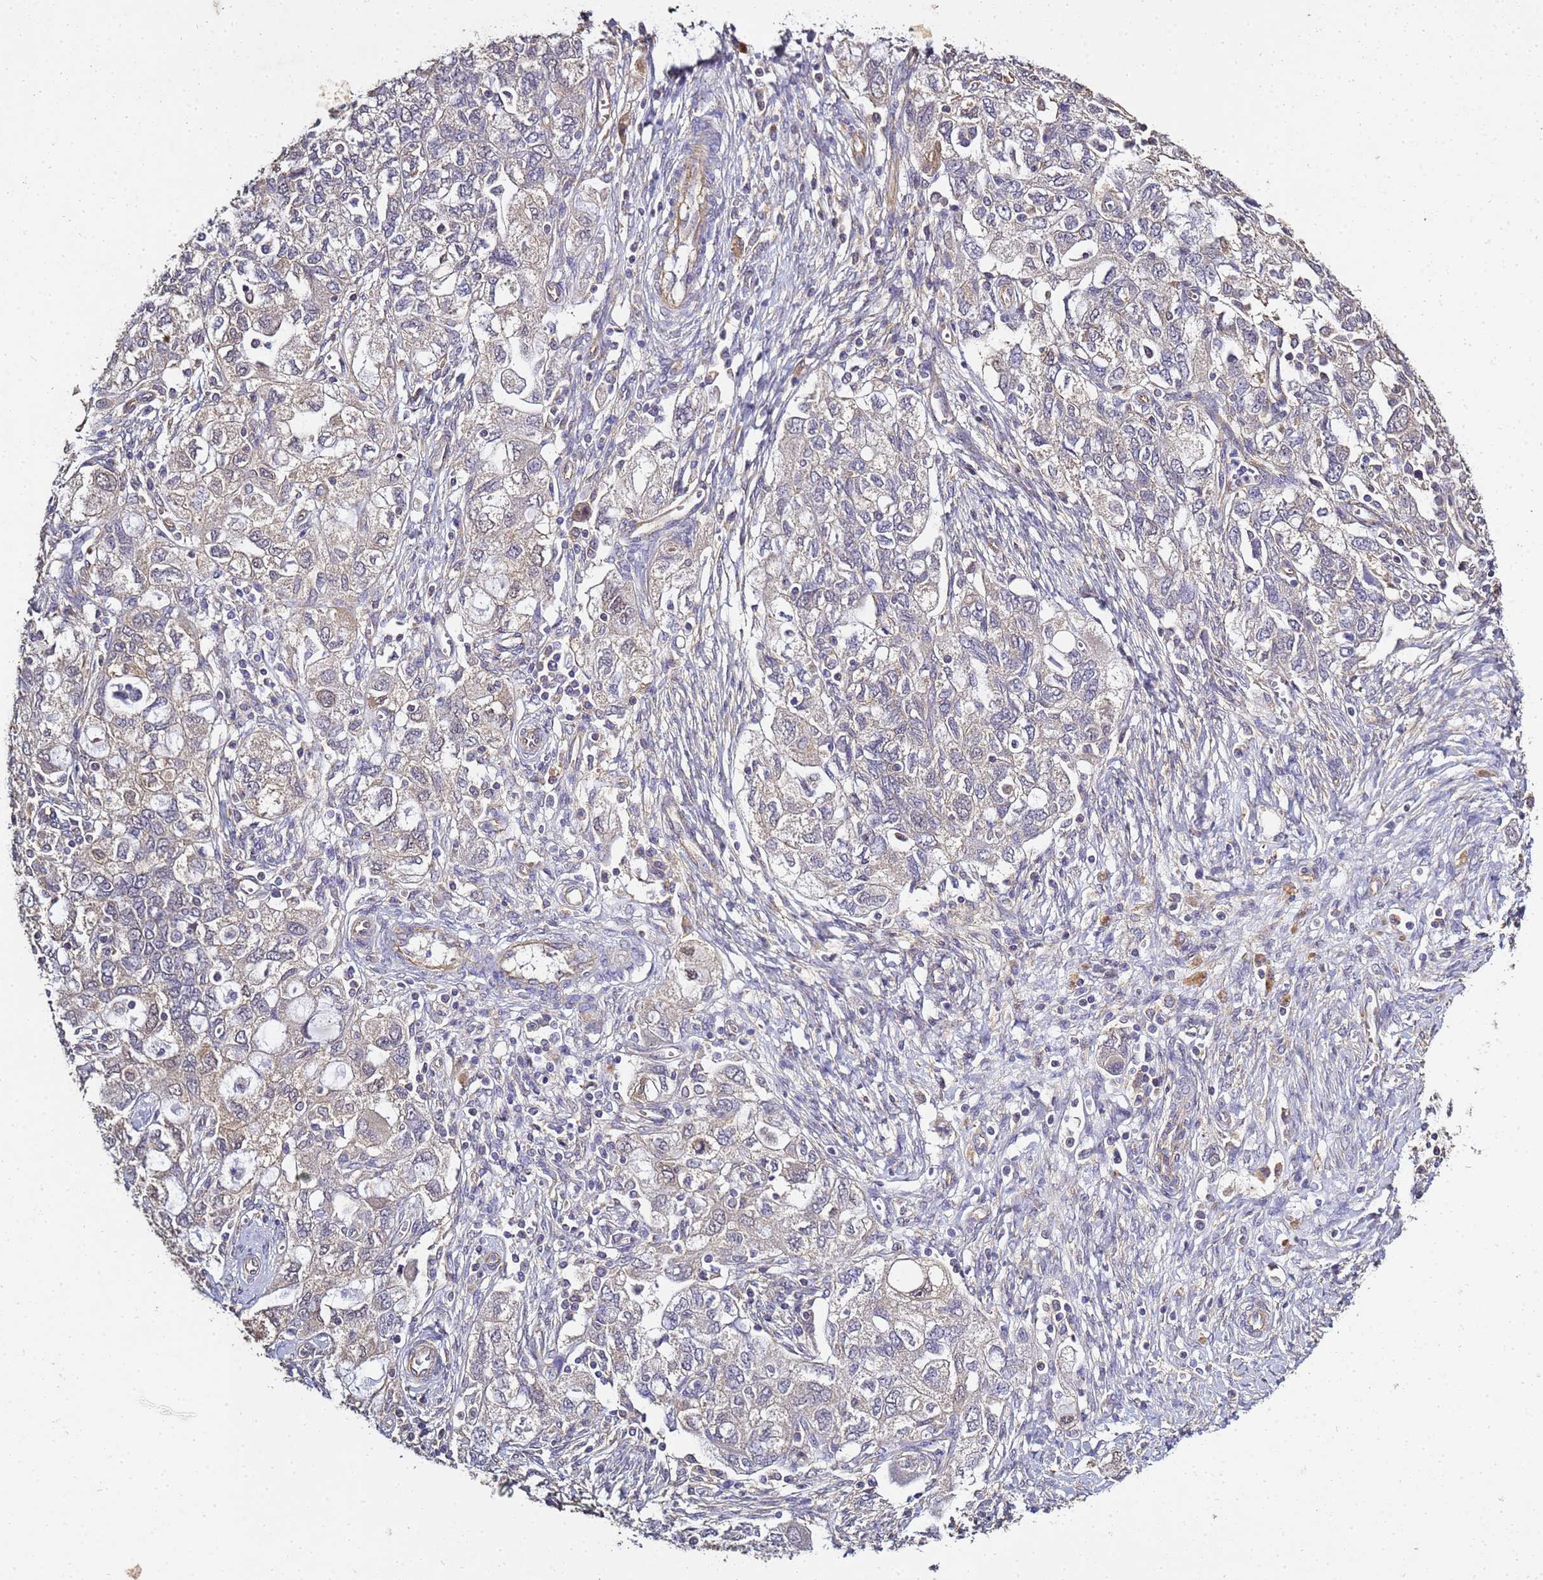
{"staining": {"intensity": "negative", "quantity": "none", "location": "none"}, "tissue": "ovarian cancer", "cell_type": "Tumor cells", "image_type": "cancer", "snomed": [{"axis": "morphology", "description": "Carcinoma, NOS"}, {"axis": "morphology", "description": "Cystadenocarcinoma, serous, NOS"}, {"axis": "topography", "description": "Ovary"}], "caption": "The micrograph demonstrates no staining of tumor cells in ovarian cancer (carcinoma).", "gene": "ENOPH1", "patient": {"sex": "female", "age": 69}}